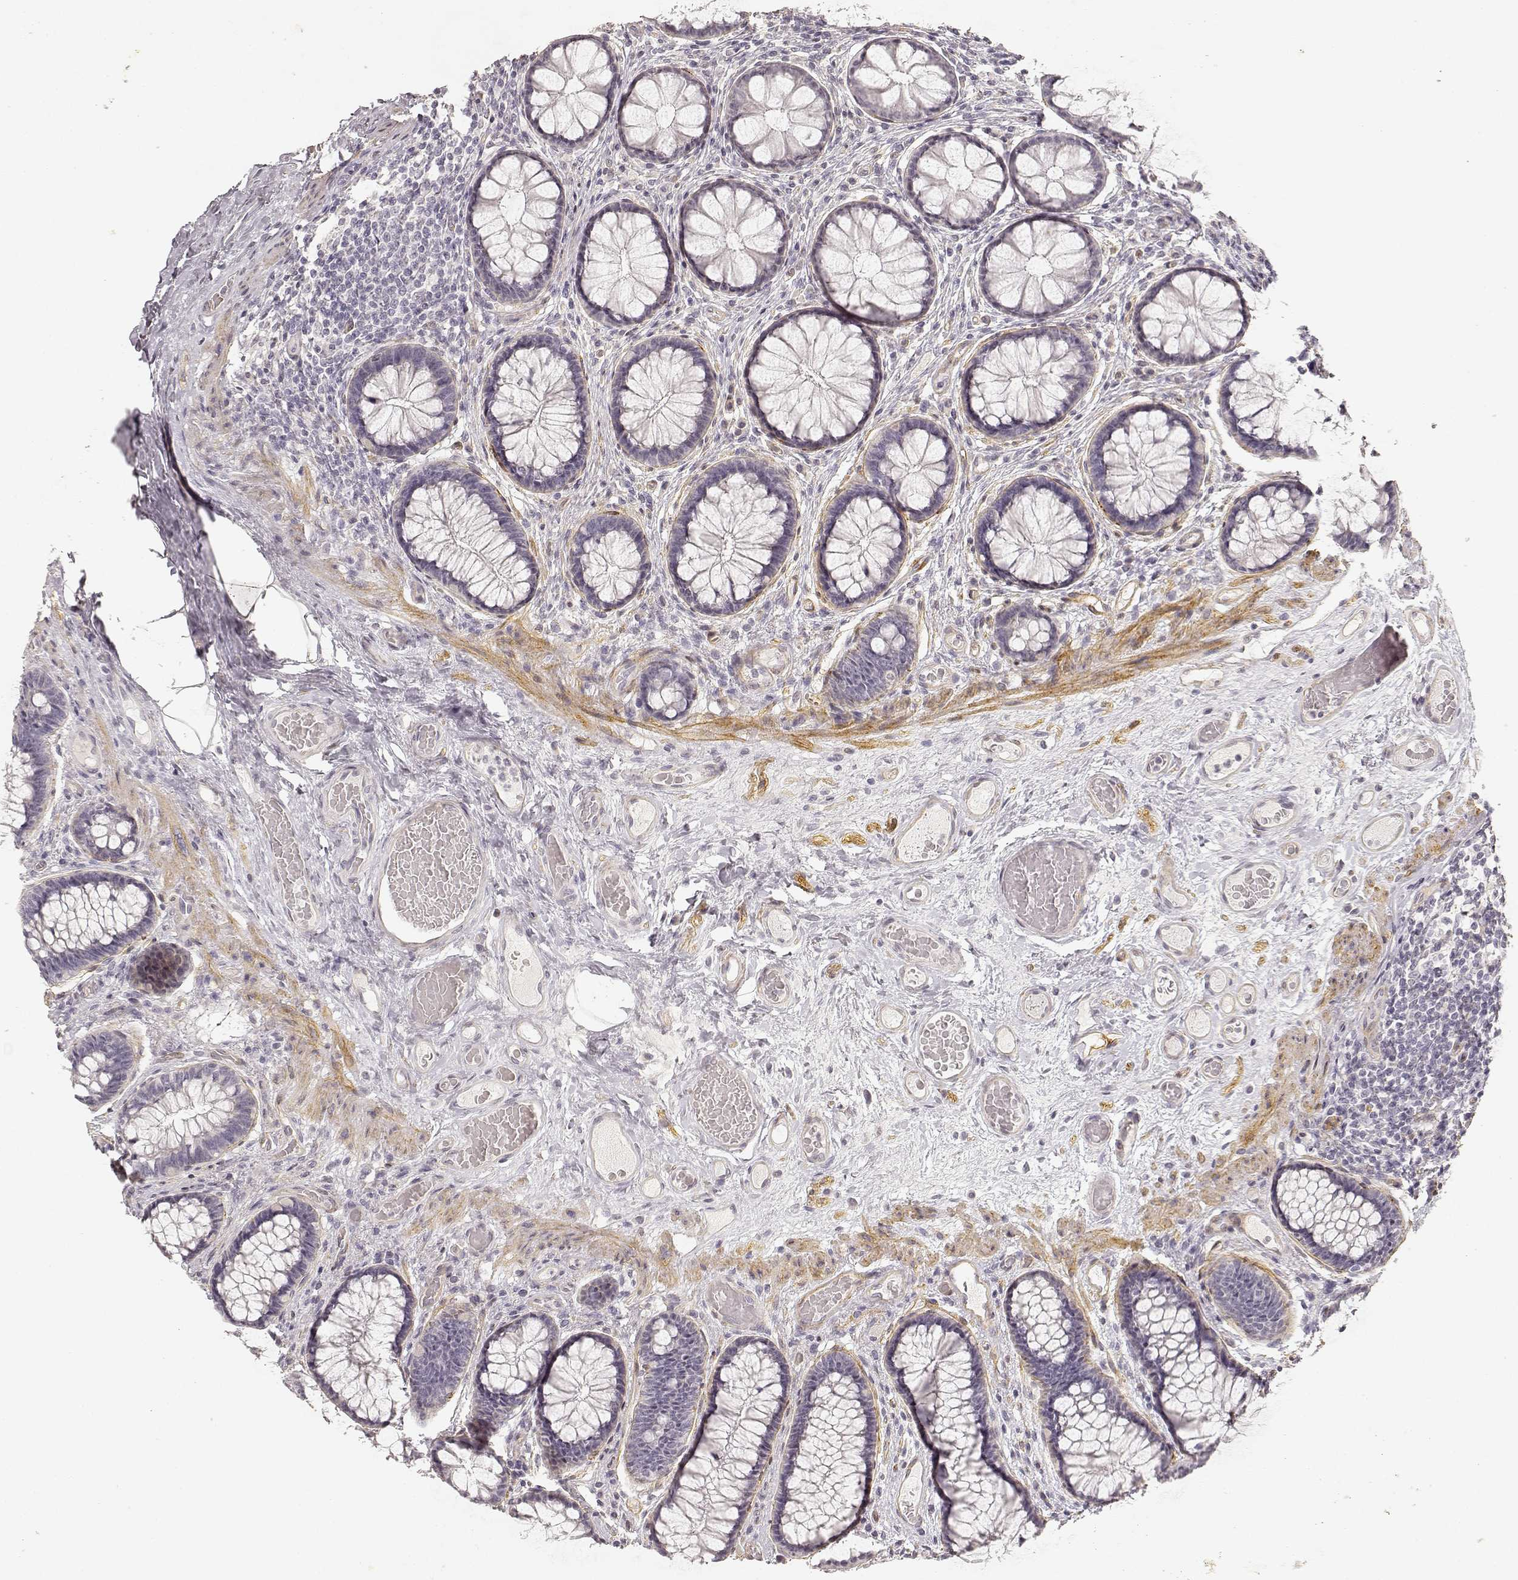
{"staining": {"intensity": "negative", "quantity": "none", "location": "none"}, "tissue": "colon", "cell_type": "Endothelial cells", "image_type": "normal", "snomed": [{"axis": "morphology", "description": "Normal tissue, NOS"}, {"axis": "topography", "description": "Colon"}], "caption": "High power microscopy micrograph of an immunohistochemistry (IHC) micrograph of unremarkable colon, revealing no significant expression in endothelial cells.", "gene": "LAMA4", "patient": {"sex": "female", "age": 65}}